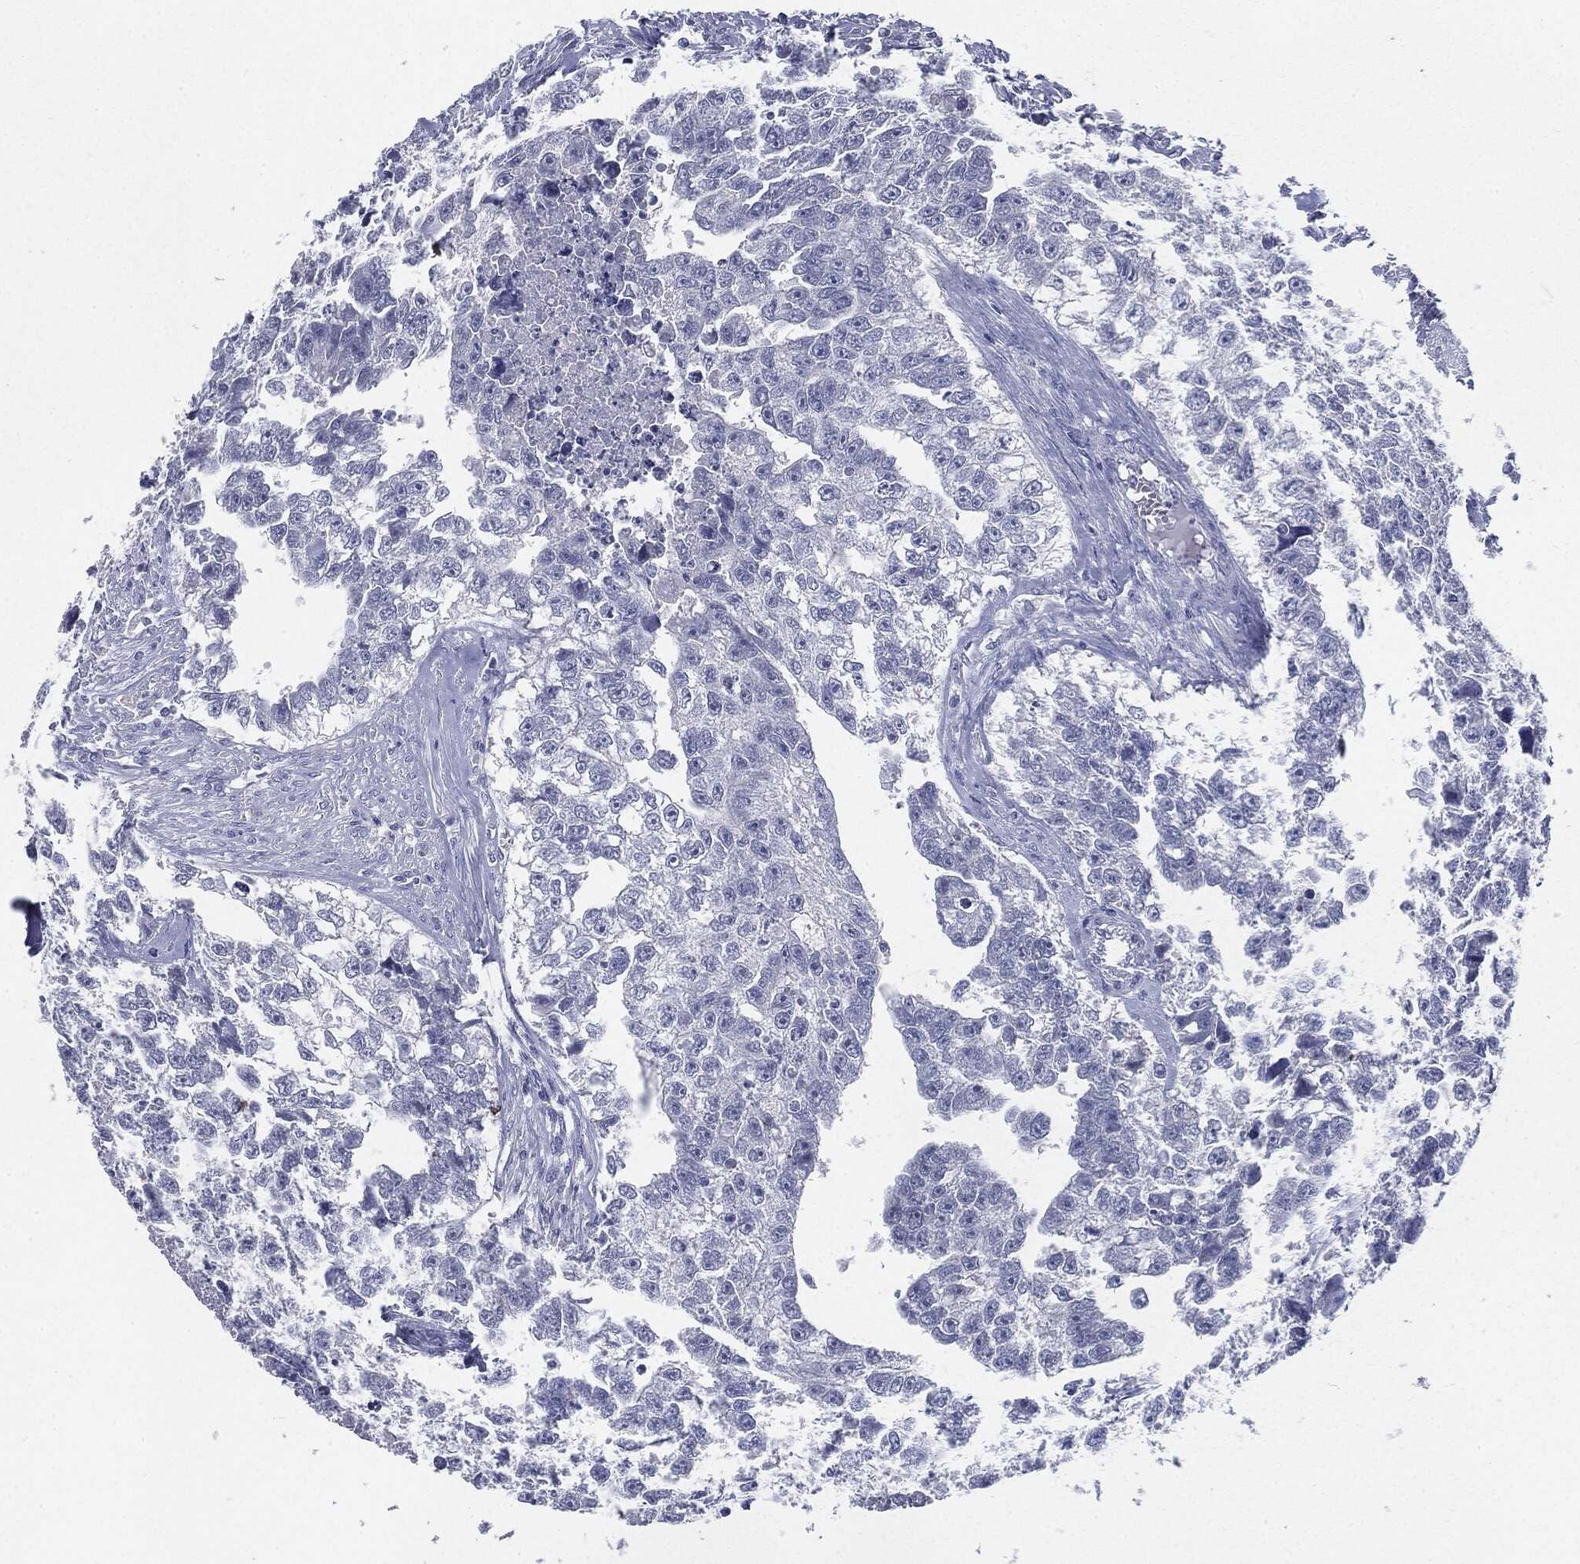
{"staining": {"intensity": "negative", "quantity": "none", "location": "none"}, "tissue": "testis cancer", "cell_type": "Tumor cells", "image_type": "cancer", "snomed": [{"axis": "morphology", "description": "Carcinoma, Embryonal, NOS"}, {"axis": "morphology", "description": "Teratoma, malignant, NOS"}, {"axis": "topography", "description": "Testis"}], "caption": "Photomicrograph shows no significant protein positivity in tumor cells of testis cancer (teratoma (malignant)). The staining was performed using DAB to visualize the protein expression in brown, while the nuclei were stained in blue with hematoxylin (Magnification: 20x).", "gene": "CGB1", "patient": {"sex": "male", "age": 44}}